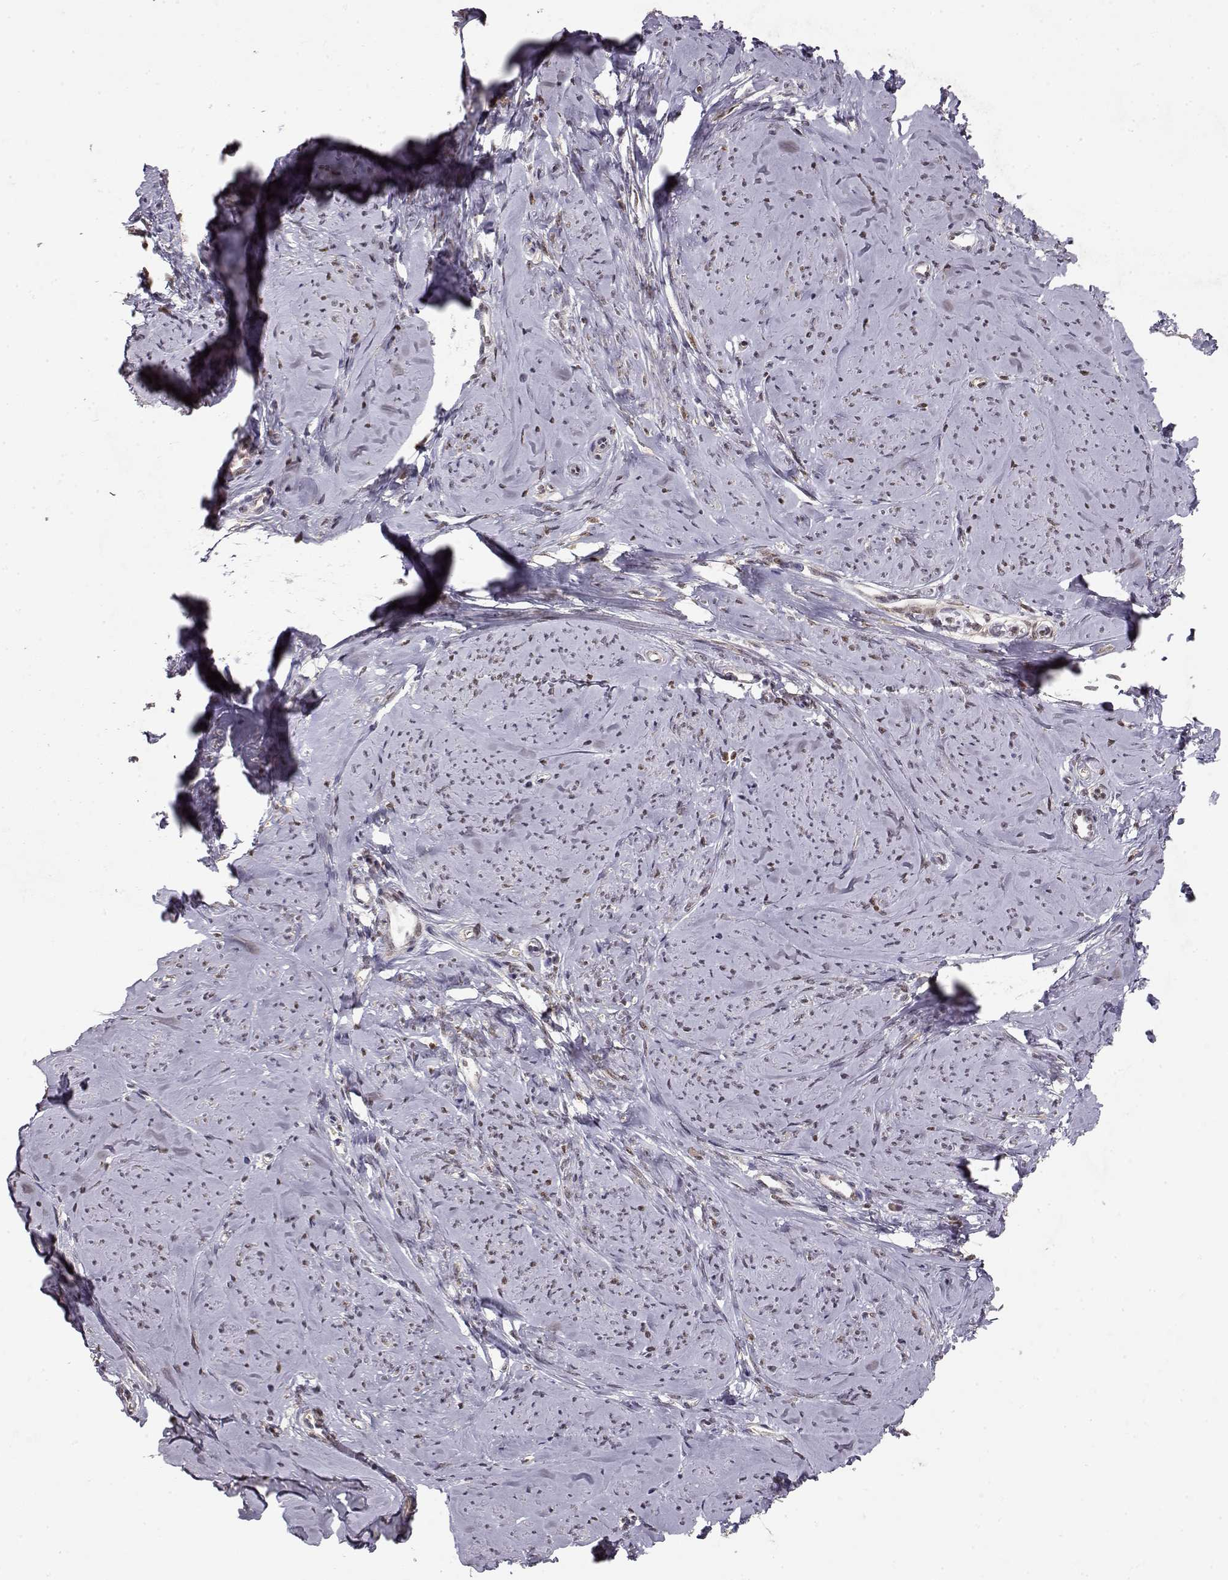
{"staining": {"intensity": "weak", "quantity": "25%-75%", "location": "cytoplasmic/membranous"}, "tissue": "smooth muscle", "cell_type": "Smooth muscle cells", "image_type": "normal", "snomed": [{"axis": "morphology", "description": "Normal tissue, NOS"}, {"axis": "topography", "description": "Smooth muscle"}], "caption": "This is a histology image of immunohistochemistry (IHC) staining of benign smooth muscle, which shows weak staining in the cytoplasmic/membranous of smooth muscle cells.", "gene": "CDK4", "patient": {"sex": "female", "age": 48}}